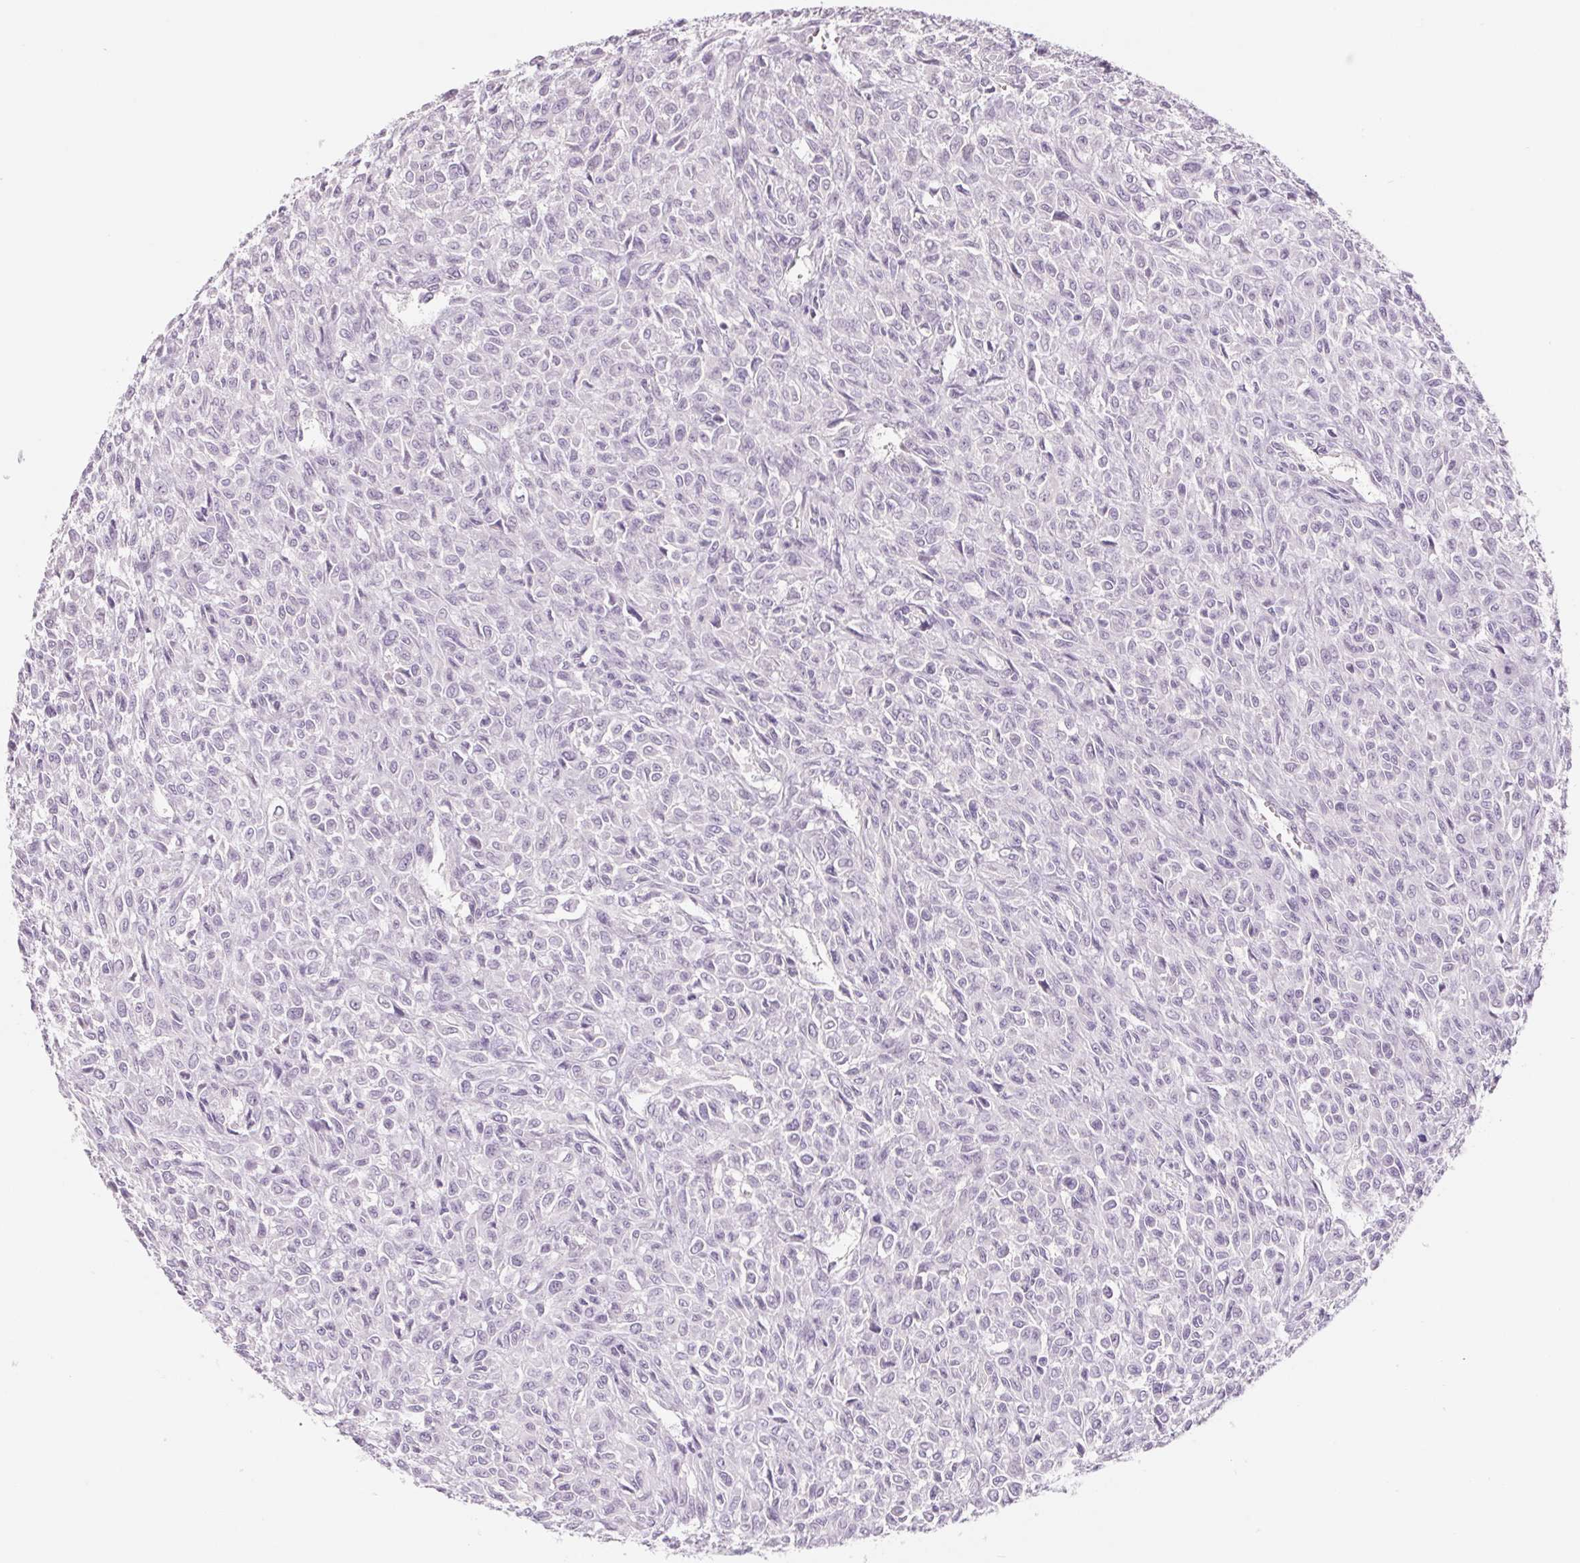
{"staining": {"intensity": "negative", "quantity": "none", "location": "none"}, "tissue": "renal cancer", "cell_type": "Tumor cells", "image_type": "cancer", "snomed": [{"axis": "morphology", "description": "Adenocarcinoma, NOS"}, {"axis": "topography", "description": "Kidney"}], "caption": "The immunohistochemistry (IHC) image has no significant staining in tumor cells of adenocarcinoma (renal) tissue.", "gene": "POU1F1", "patient": {"sex": "male", "age": 58}}